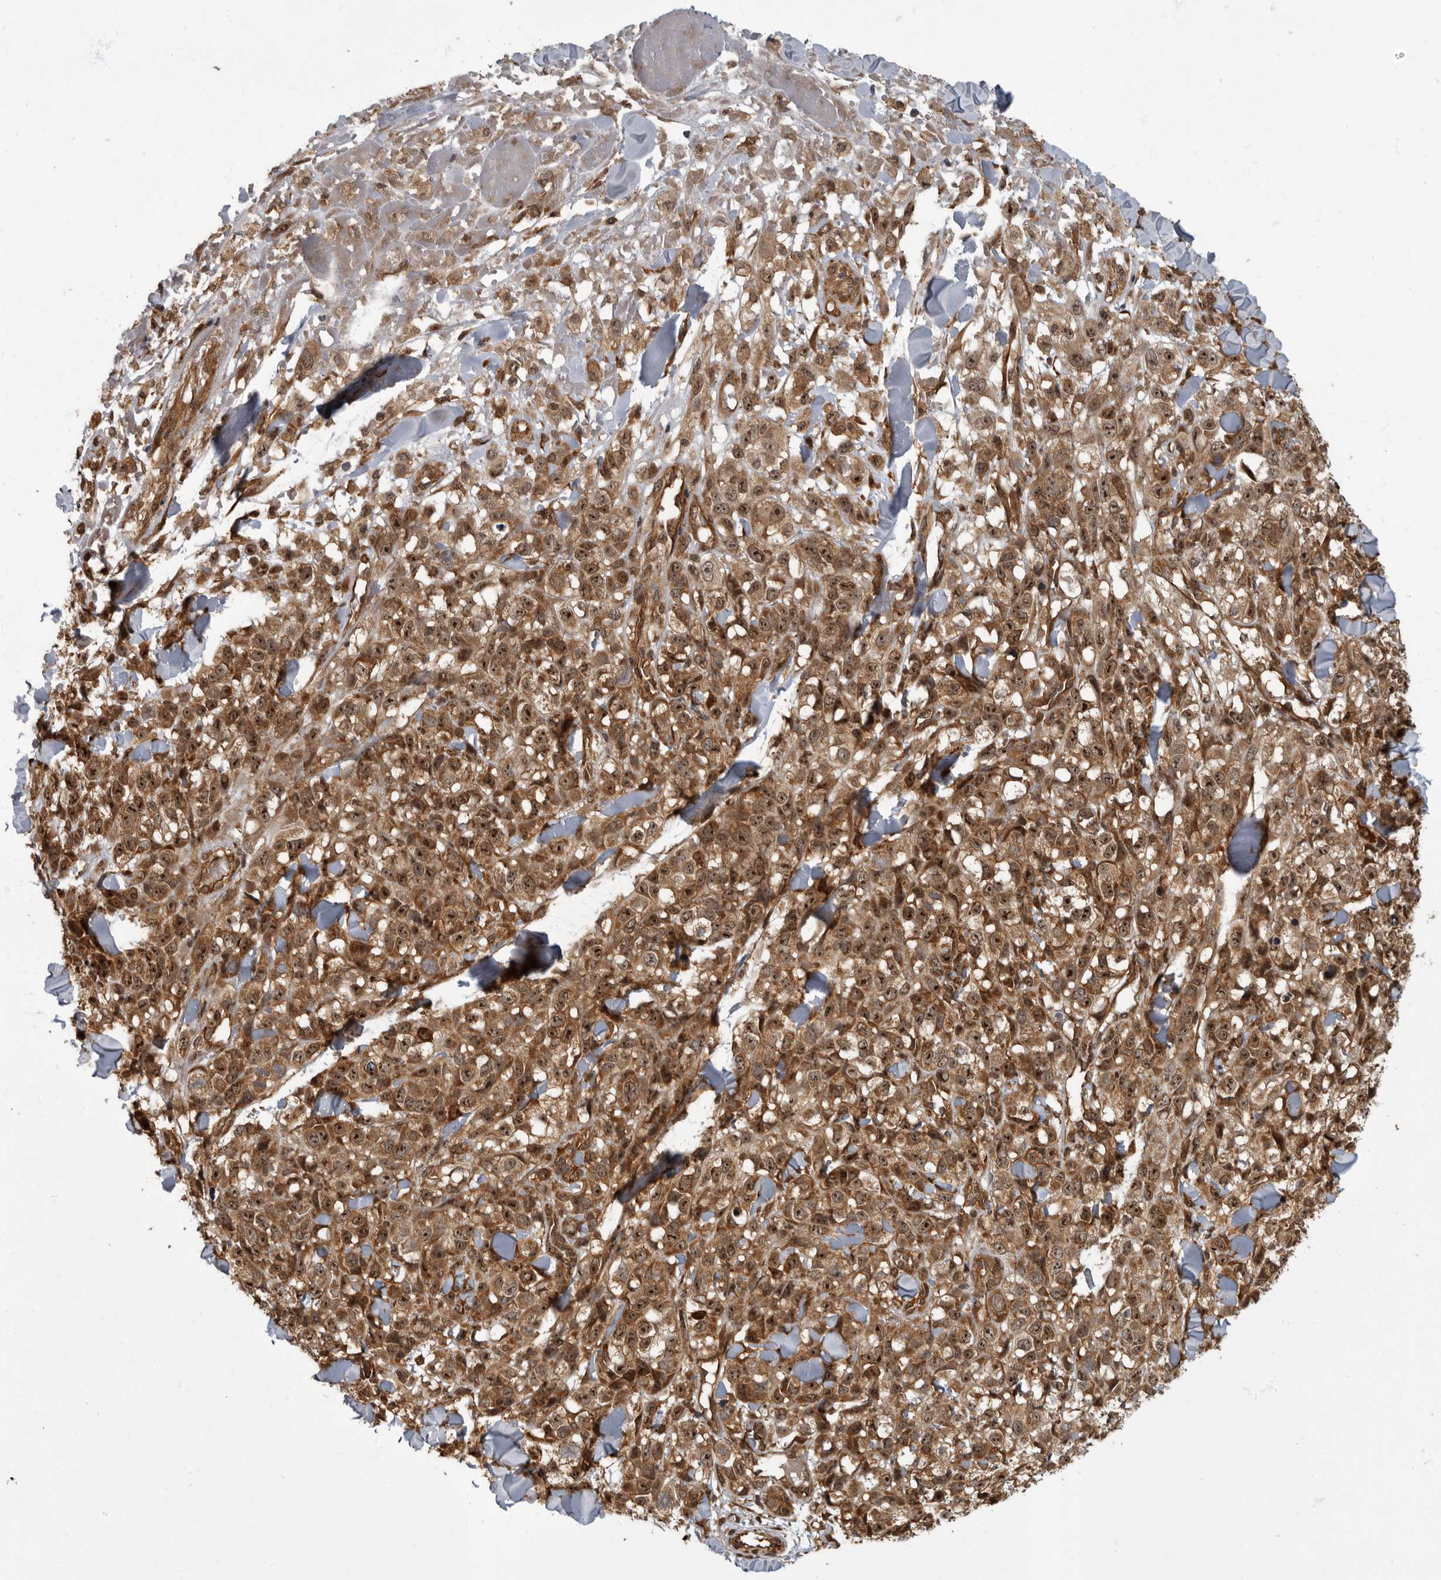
{"staining": {"intensity": "moderate", "quantity": ">75%", "location": "cytoplasmic/membranous,nuclear"}, "tissue": "melanoma", "cell_type": "Tumor cells", "image_type": "cancer", "snomed": [{"axis": "morphology", "description": "Malignant melanoma, Metastatic site"}, {"axis": "topography", "description": "Skin"}], "caption": "IHC photomicrograph of neoplastic tissue: human melanoma stained using IHC displays medium levels of moderate protein expression localized specifically in the cytoplasmic/membranous and nuclear of tumor cells, appearing as a cytoplasmic/membranous and nuclear brown color.", "gene": "VPS50", "patient": {"sex": "female", "age": 72}}